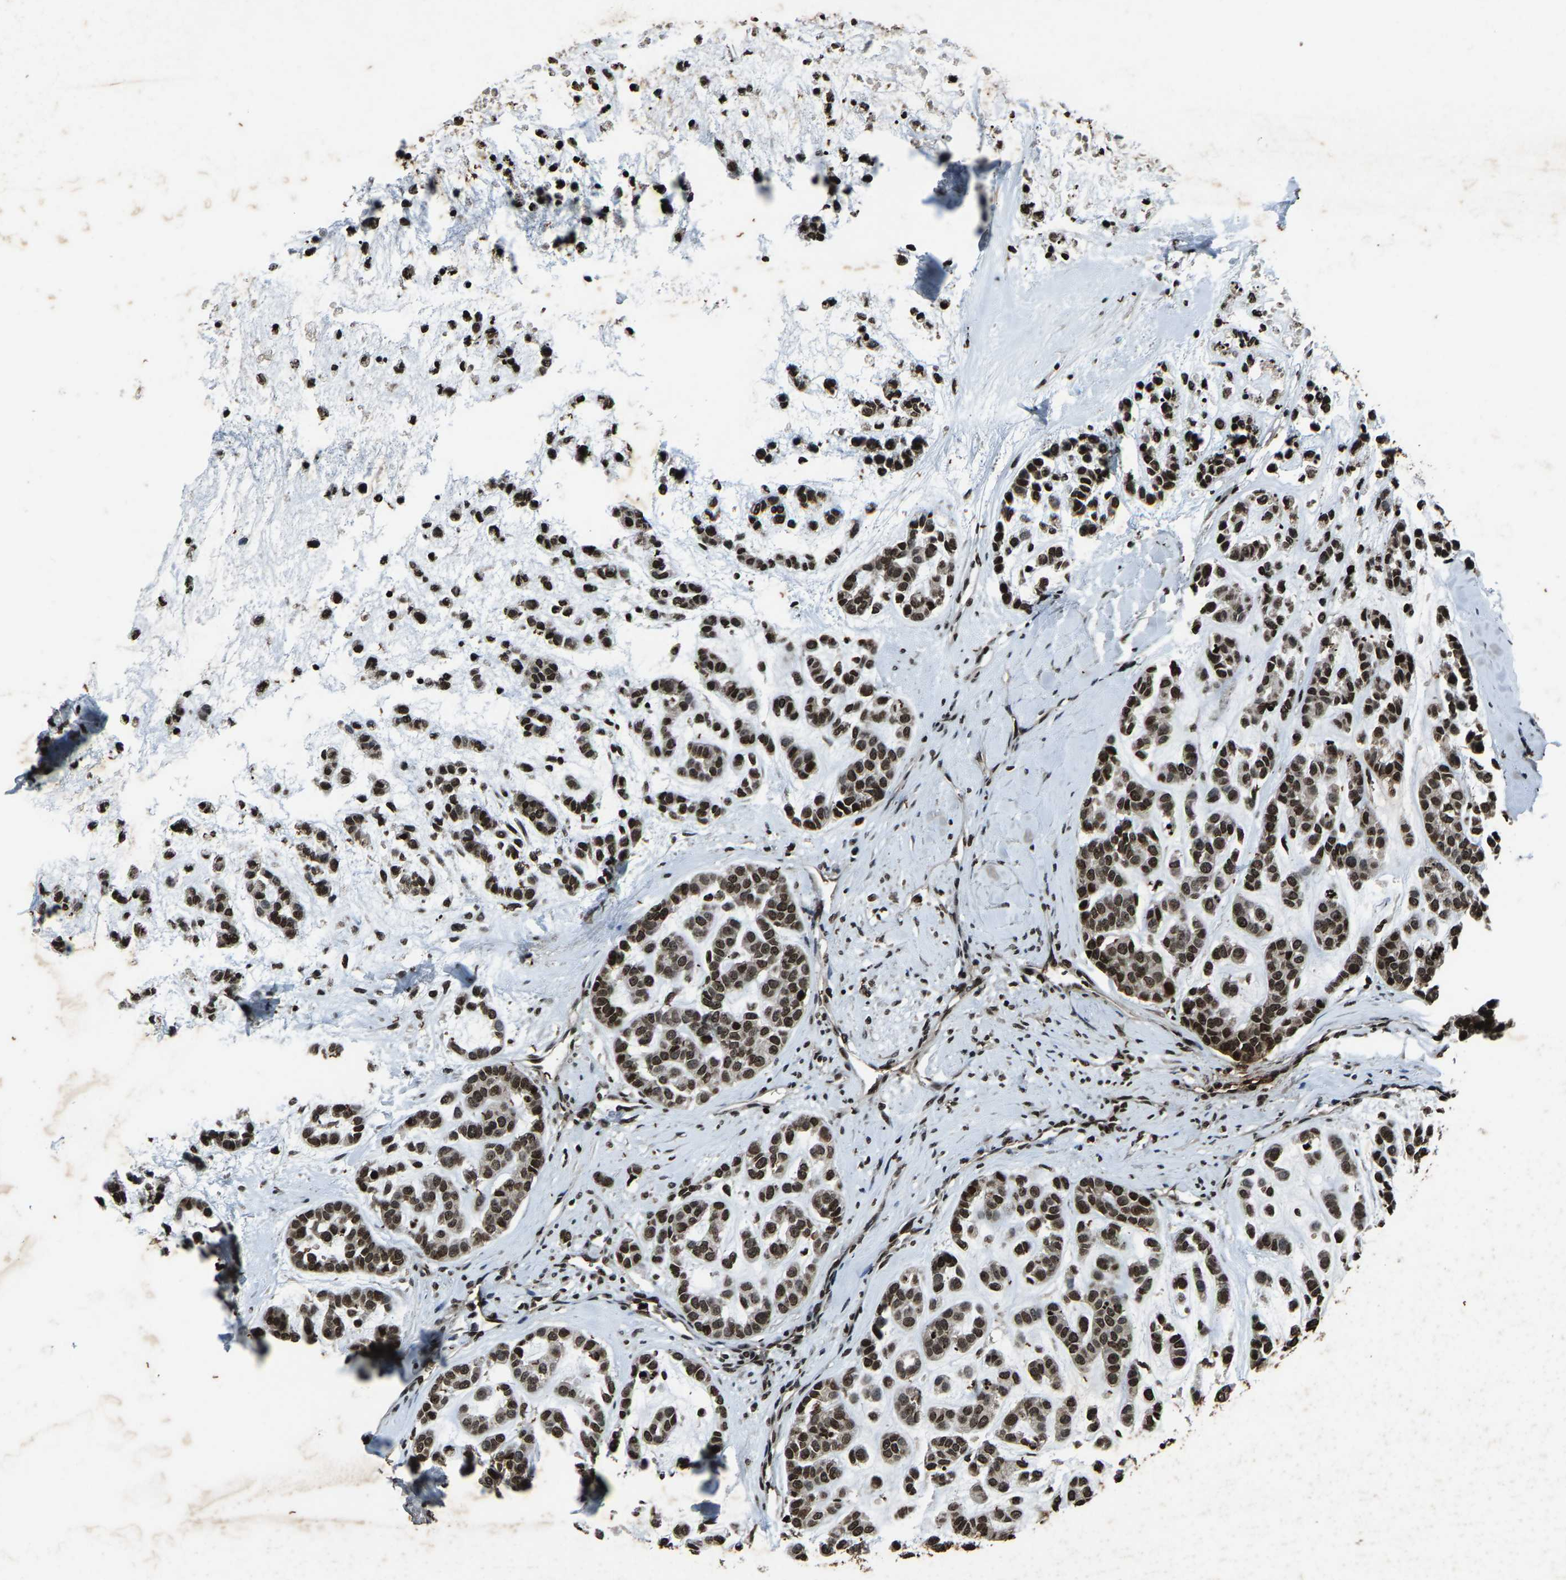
{"staining": {"intensity": "strong", "quantity": ">75%", "location": "nuclear"}, "tissue": "head and neck cancer", "cell_type": "Tumor cells", "image_type": "cancer", "snomed": [{"axis": "morphology", "description": "Adenocarcinoma, NOS"}, {"axis": "morphology", "description": "Adenoma, NOS"}, {"axis": "topography", "description": "Head-Neck"}], "caption": "Immunohistochemistry (IHC) staining of head and neck cancer (adenocarcinoma), which demonstrates high levels of strong nuclear positivity in approximately >75% of tumor cells indicating strong nuclear protein staining. The staining was performed using DAB (3,3'-diaminobenzidine) (brown) for protein detection and nuclei were counterstained in hematoxylin (blue).", "gene": "H4C1", "patient": {"sex": "female", "age": 55}}